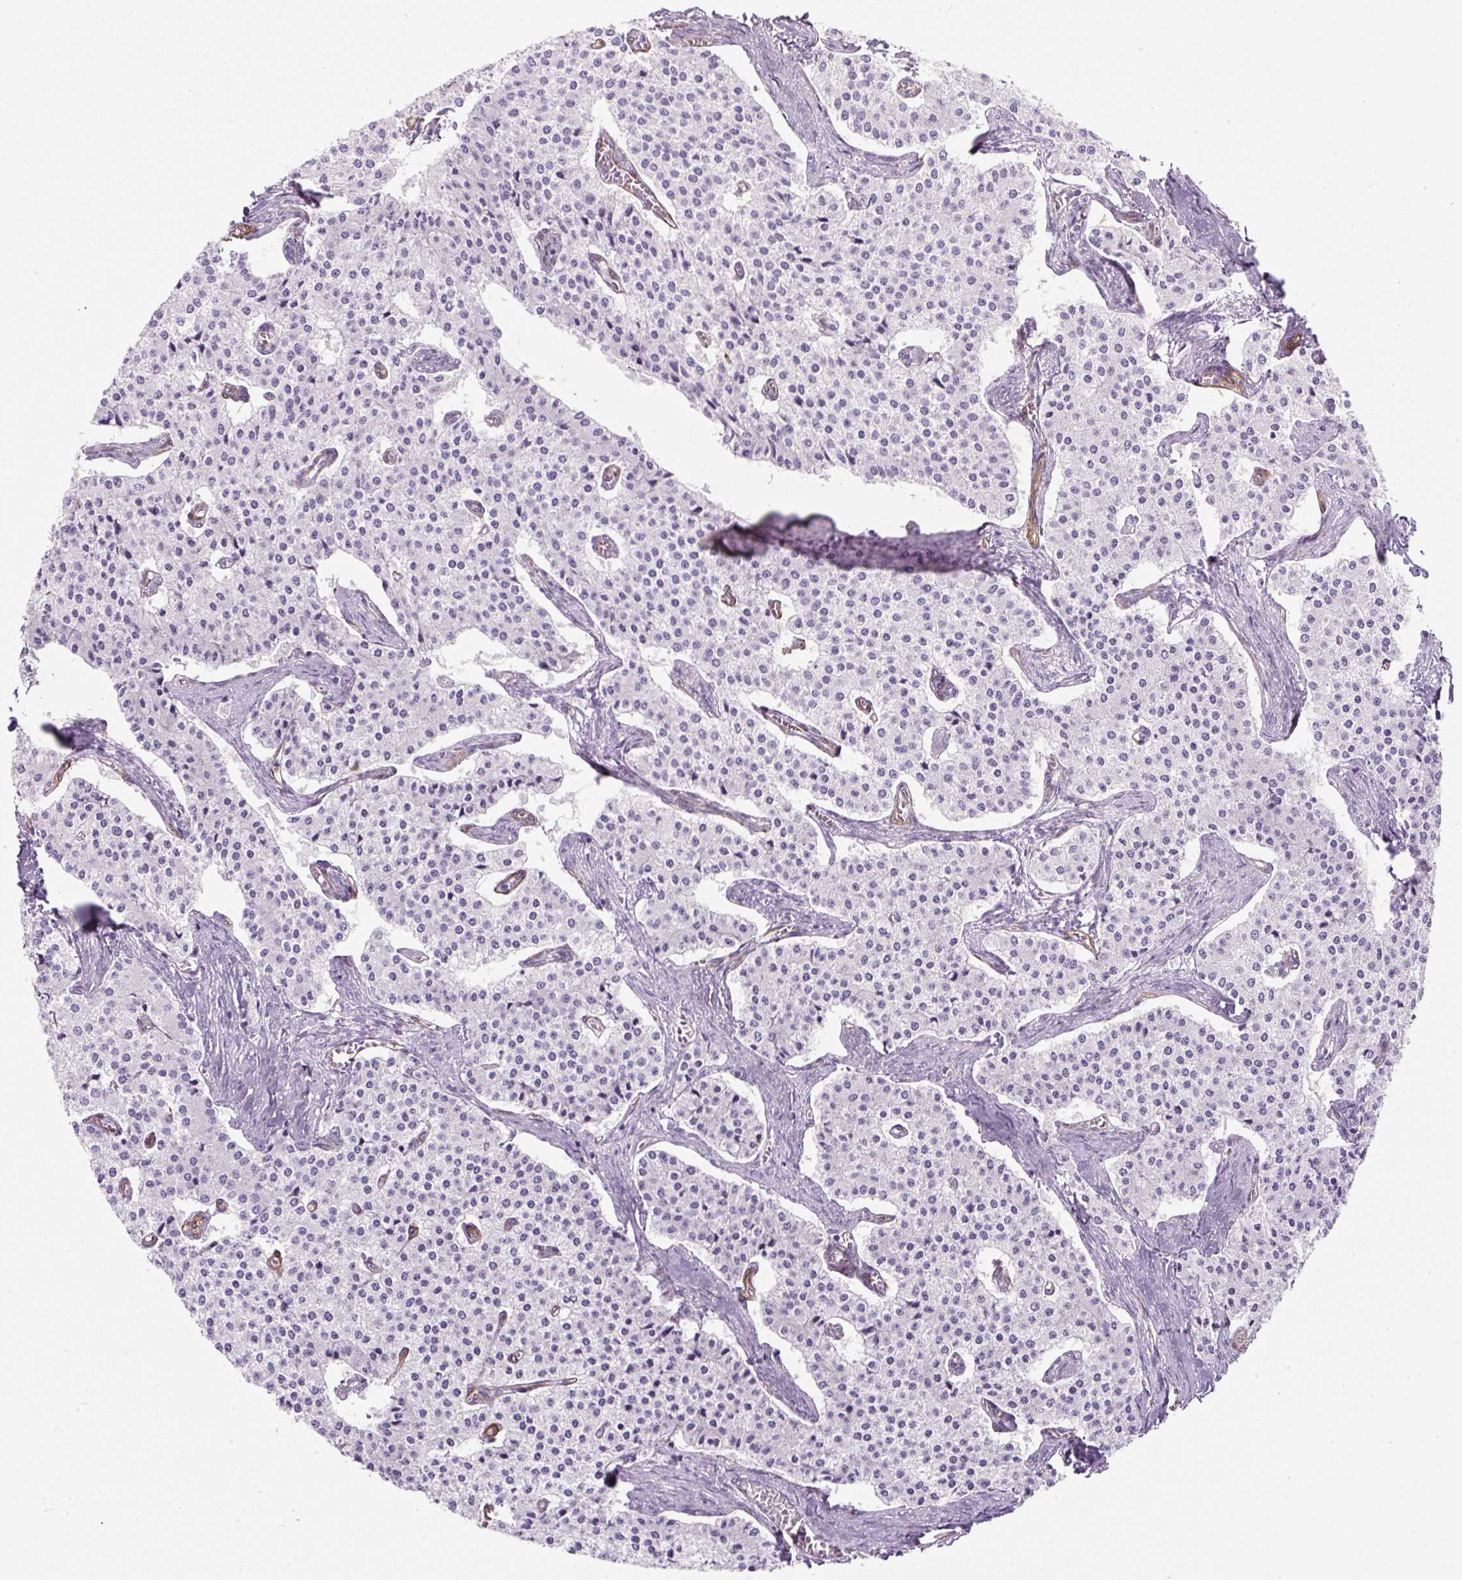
{"staining": {"intensity": "negative", "quantity": "none", "location": "none"}, "tissue": "carcinoid", "cell_type": "Tumor cells", "image_type": "cancer", "snomed": [{"axis": "morphology", "description": "Carcinoid, malignant, NOS"}, {"axis": "topography", "description": "Colon"}], "caption": "Tumor cells are negative for brown protein staining in carcinoid.", "gene": "CAVIN3", "patient": {"sex": "female", "age": 52}}